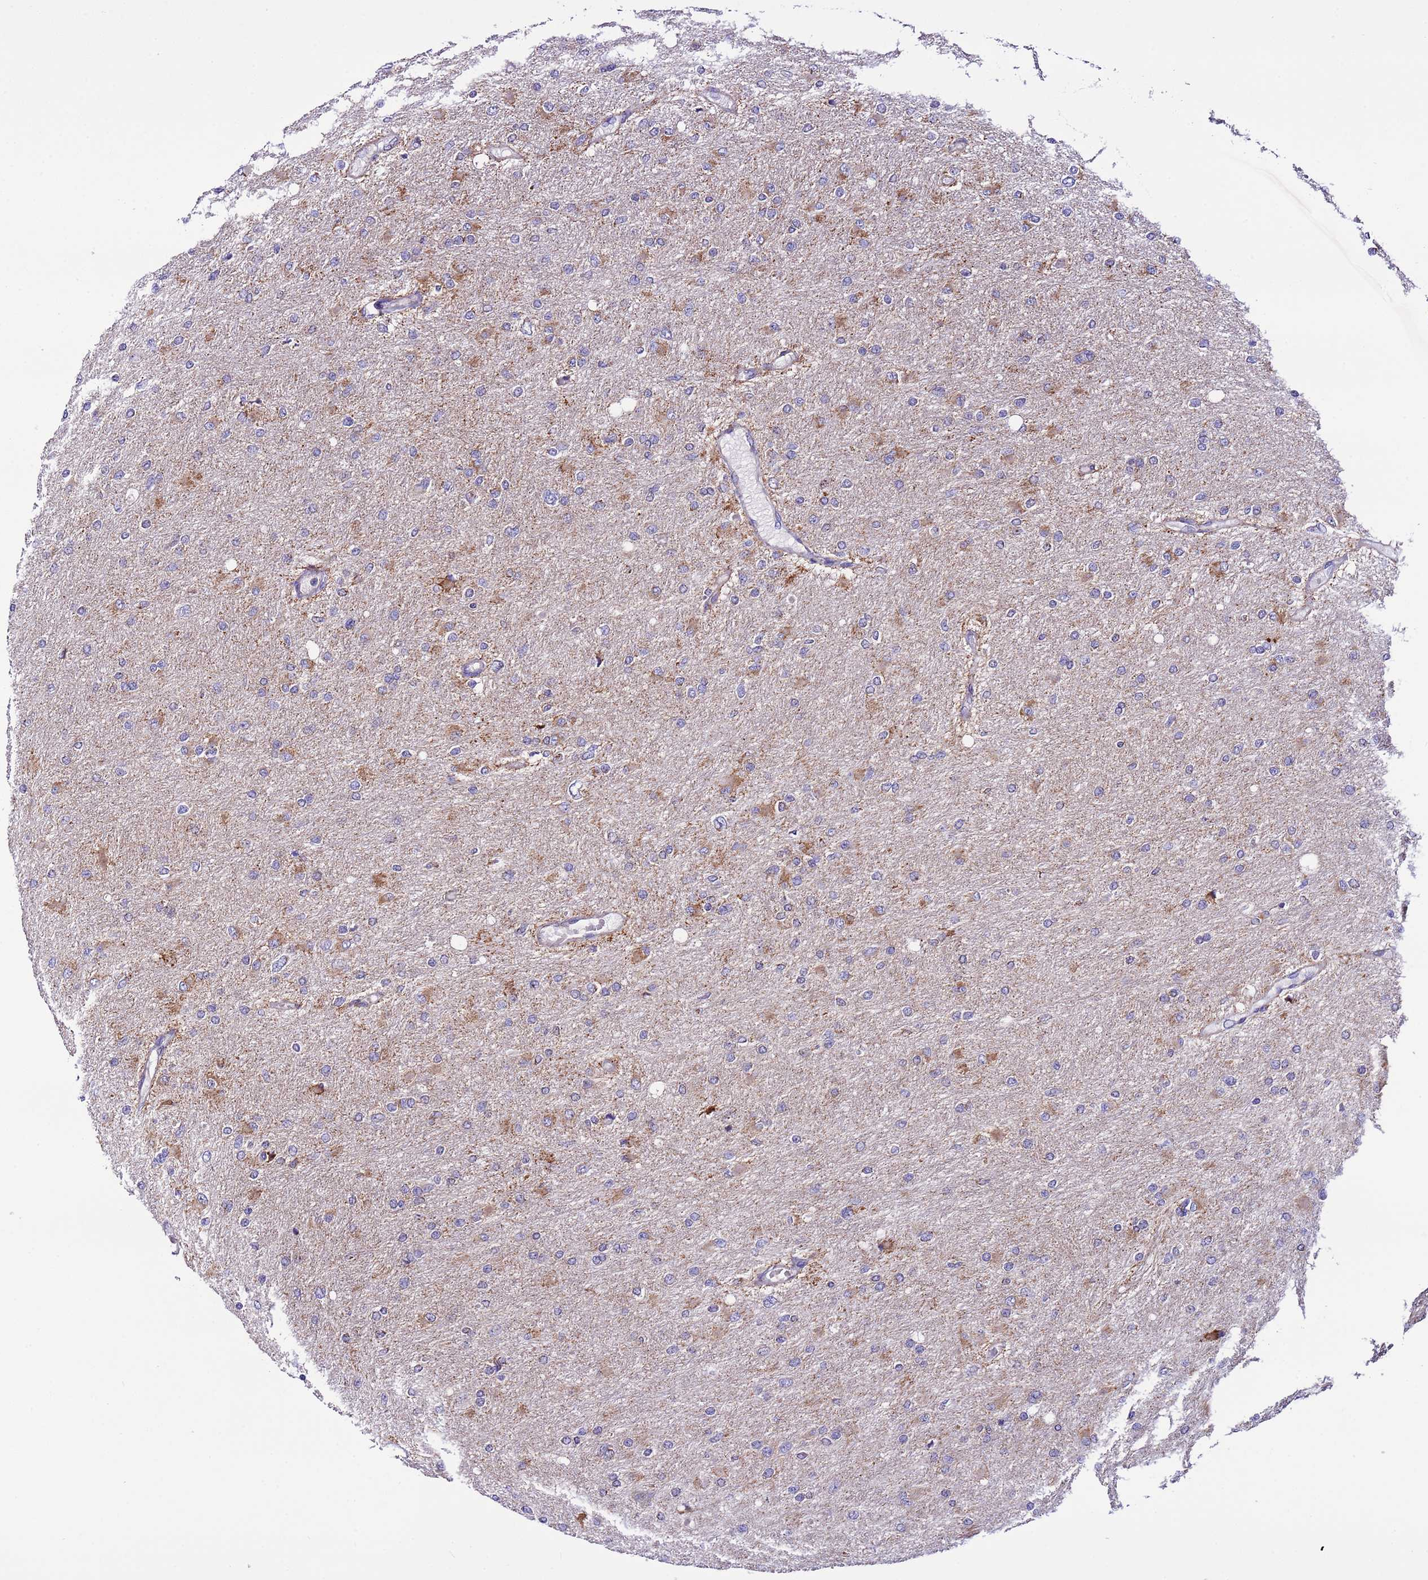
{"staining": {"intensity": "moderate", "quantity": "<25%", "location": "cytoplasmic/membranous"}, "tissue": "glioma", "cell_type": "Tumor cells", "image_type": "cancer", "snomed": [{"axis": "morphology", "description": "Glioma, malignant, High grade"}, {"axis": "topography", "description": "Cerebral cortex"}], "caption": "Protein positivity by immunohistochemistry displays moderate cytoplasmic/membranous expression in about <25% of tumor cells in high-grade glioma (malignant). The staining was performed using DAB, with brown indicating positive protein expression. Nuclei are stained blue with hematoxylin.", "gene": "UEVLD", "patient": {"sex": "female", "age": 36}}